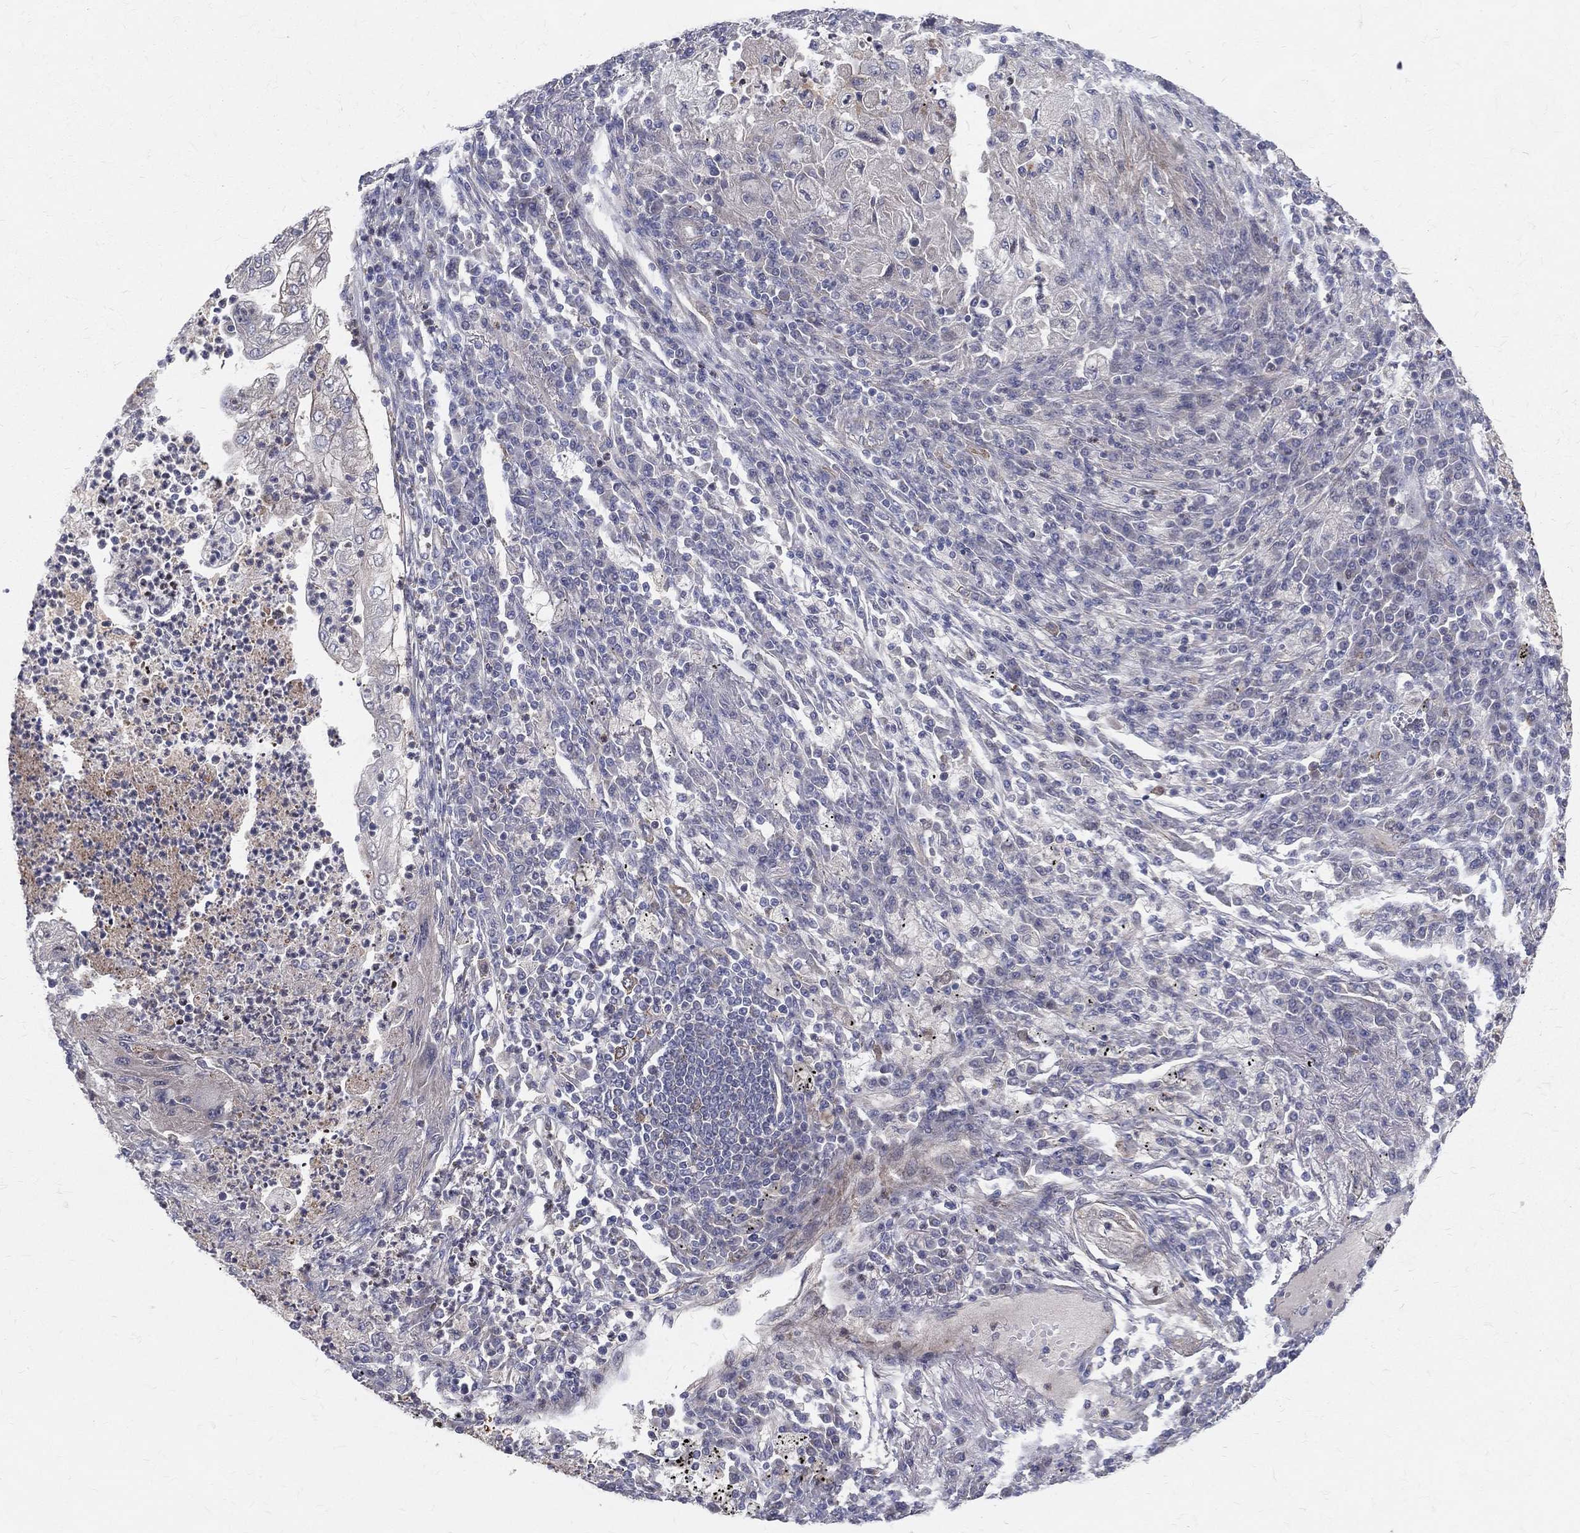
{"staining": {"intensity": "negative", "quantity": "none", "location": "none"}, "tissue": "lung cancer", "cell_type": "Tumor cells", "image_type": "cancer", "snomed": [{"axis": "morphology", "description": "Adenocarcinoma, NOS"}, {"axis": "topography", "description": "Lung"}], "caption": "Immunohistochemical staining of human lung adenocarcinoma displays no significant positivity in tumor cells.", "gene": "POMZP3", "patient": {"sex": "female", "age": 73}}